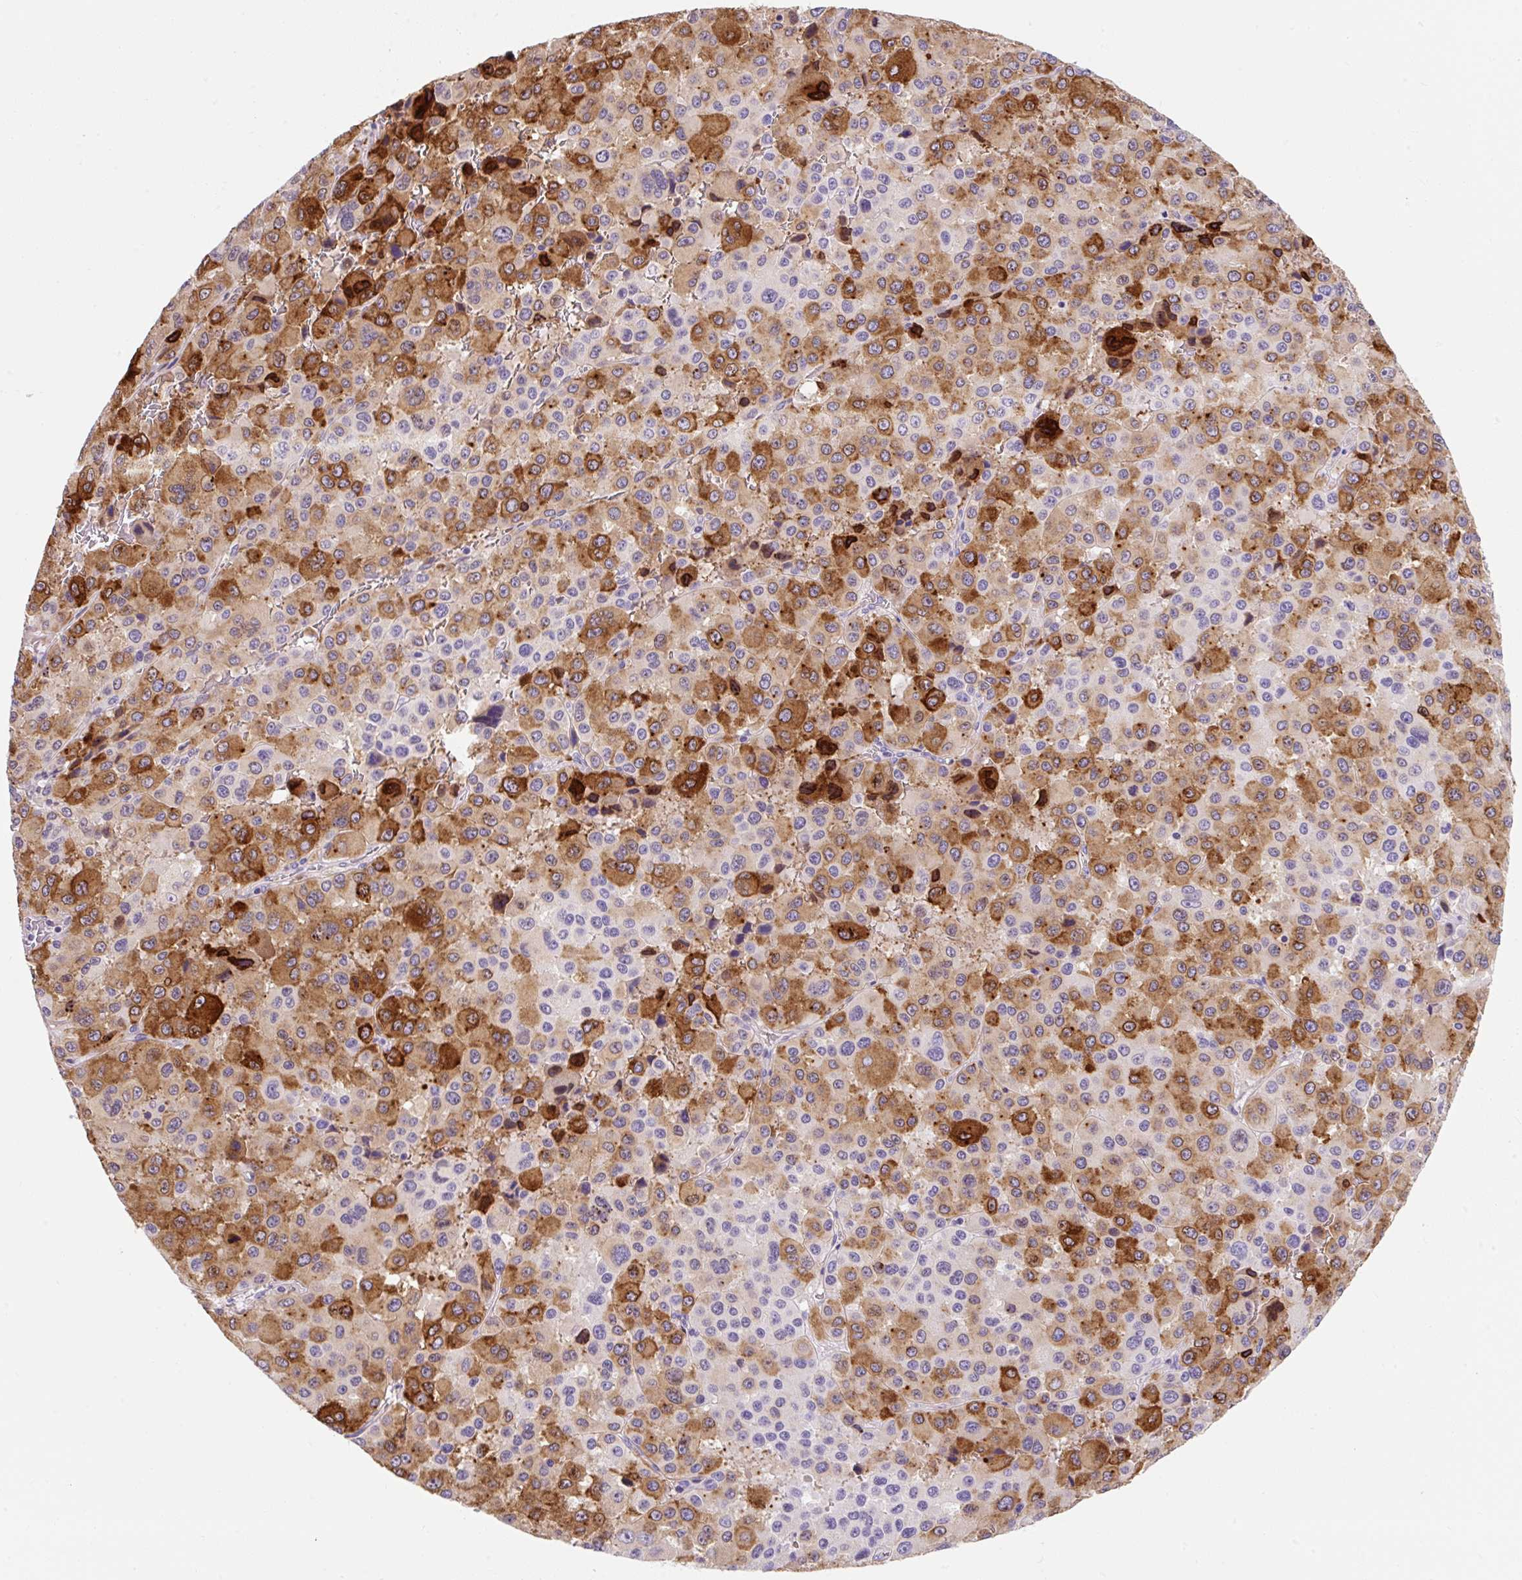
{"staining": {"intensity": "strong", "quantity": "25%-75%", "location": "cytoplasmic/membranous"}, "tissue": "melanoma", "cell_type": "Tumor cells", "image_type": "cancer", "snomed": [{"axis": "morphology", "description": "Malignant melanoma, Metastatic site"}, {"axis": "topography", "description": "Lymph node"}], "caption": "The micrograph reveals immunohistochemical staining of melanoma. There is strong cytoplasmic/membranous positivity is identified in about 25%-75% of tumor cells.", "gene": "APOC4-APOC2", "patient": {"sex": "female", "age": 65}}